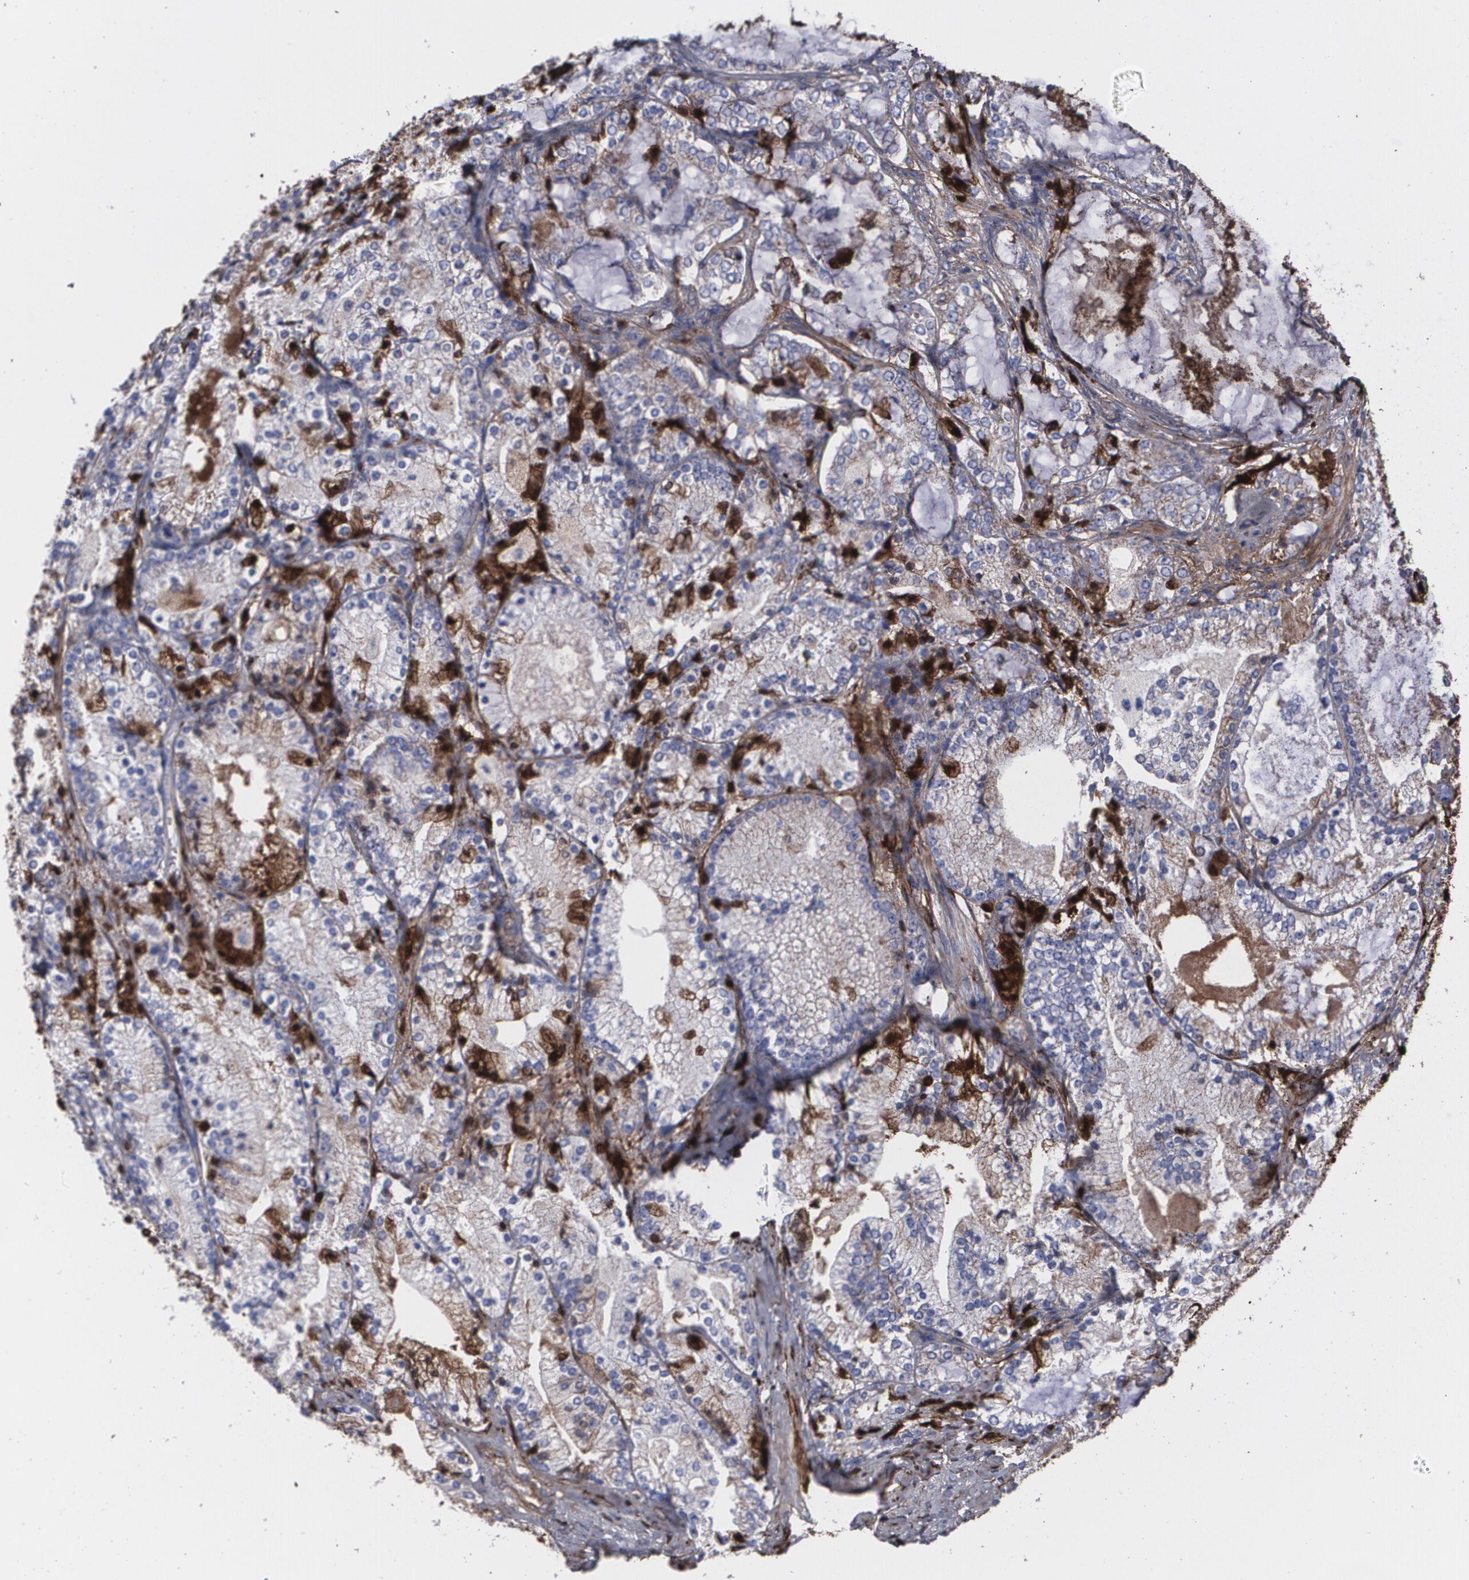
{"staining": {"intensity": "moderate", "quantity": "25%-75%", "location": "cytoplasmic/membranous"}, "tissue": "prostate cancer", "cell_type": "Tumor cells", "image_type": "cancer", "snomed": [{"axis": "morphology", "description": "Adenocarcinoma, High grade"}, {"axis": "topography", "description": "Prostate"}], "caption": "Immunohistochemistry (IHC) (DAB) staining of prostate cancer (high-grade adenocarcinoma) exhibits moderate cytoplasmic/membranous protein expression in approximately 25%-75% of tumor cells. (DAB (3,3'-diaminobenzidine) IHC, brown staining for protein, blue staining for nuclei).", "gene": "FBLN1", "patient": {"sex": "male", "age": 63}}